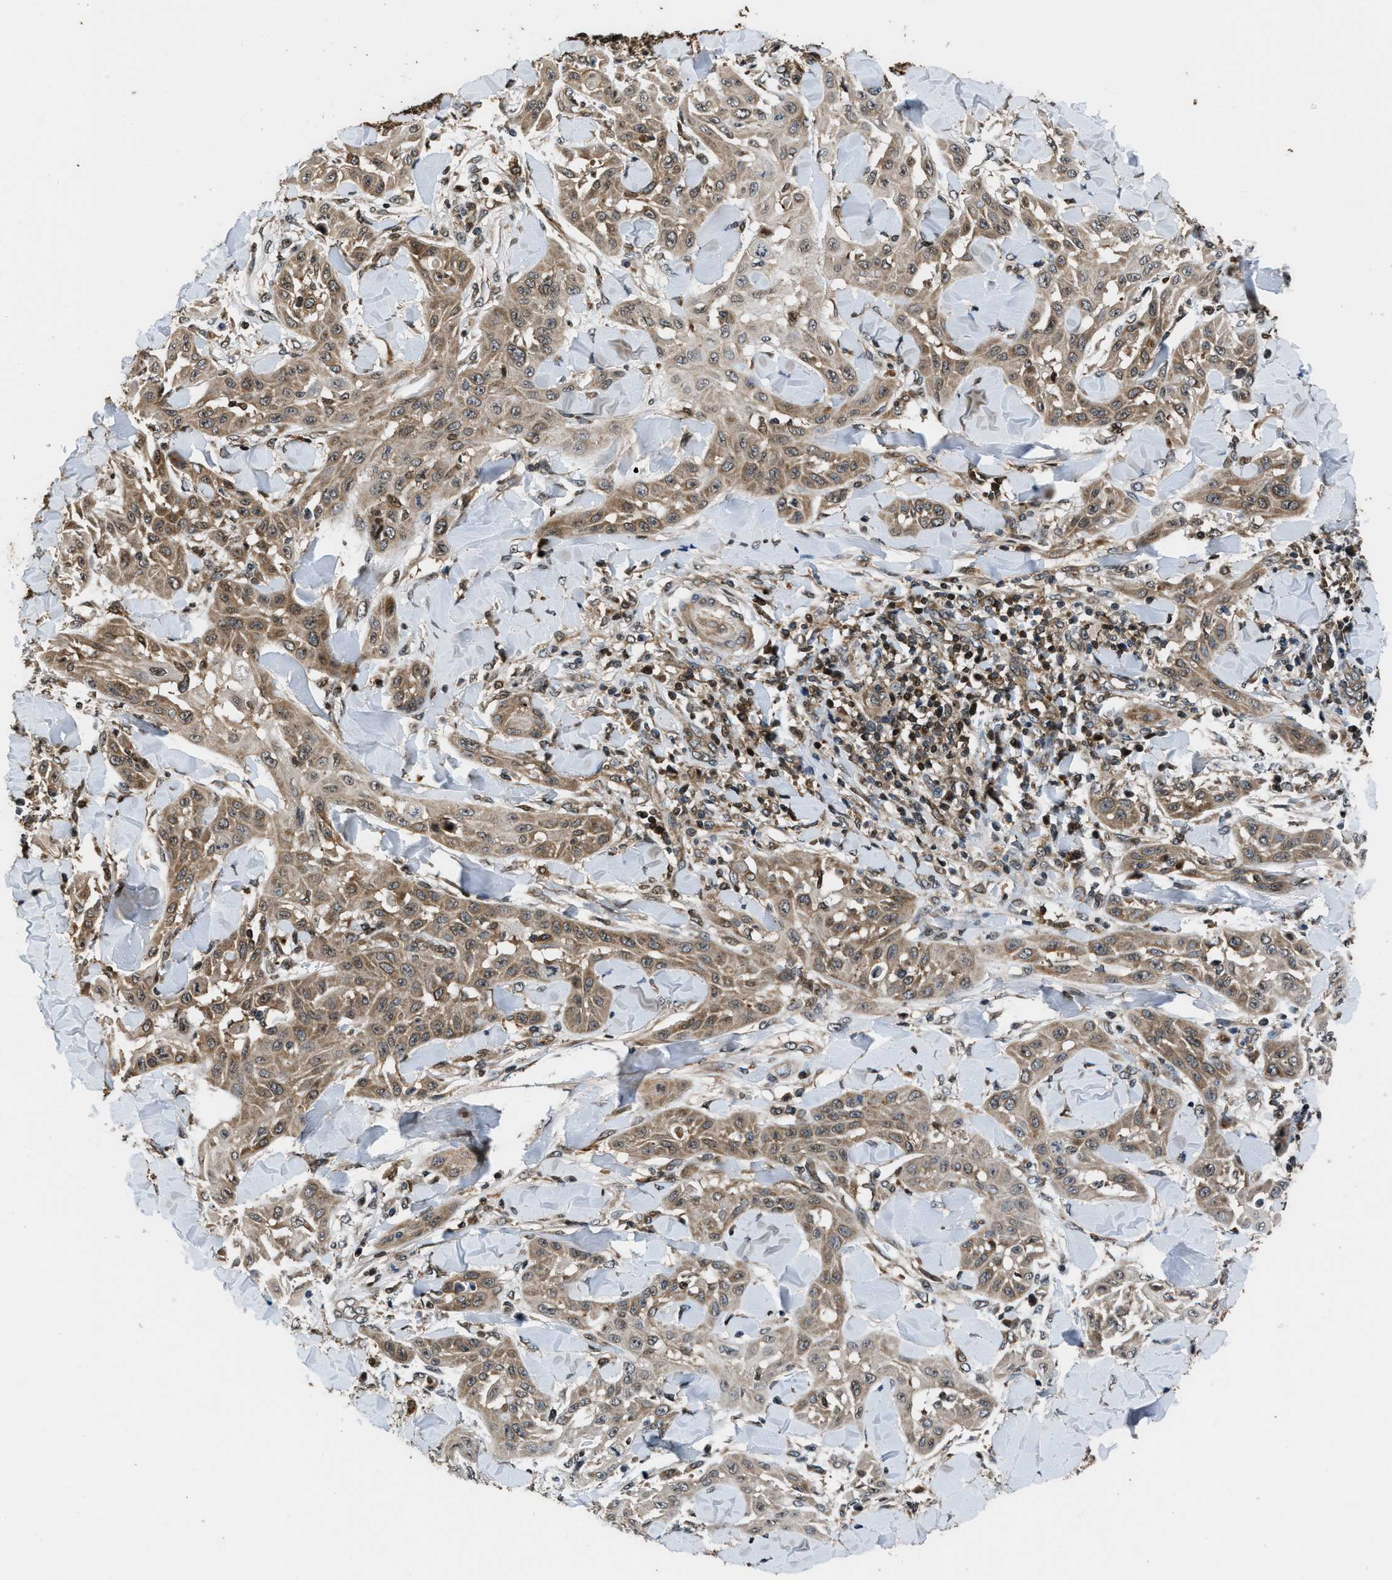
{"staining": {"intensity": "weak", "quantity": ">75%", "location": "cytoplasmic/membranous"}, "tissue": "skin cancer", "cell_type": "Tumor cells", "image_type": "cancer", "snomed": [{"axis": "morphology", "description": "Squamous cell carcinoma, NOS"}, {"axis": "topography", "description": "Skin"}], "caption": "Immunohistochemical staining of human squamous cell carcinoma (skin) demonstrates weak cytoplasmic/membranous protein expression in approximately >75% of tumor cells. Using DAB (brown) and hematoxylin (blue) stains, captured at high magnification using brightfield microscopy.", "gene": "CTBS", "patient": {"sex": "male", "age": 24}}